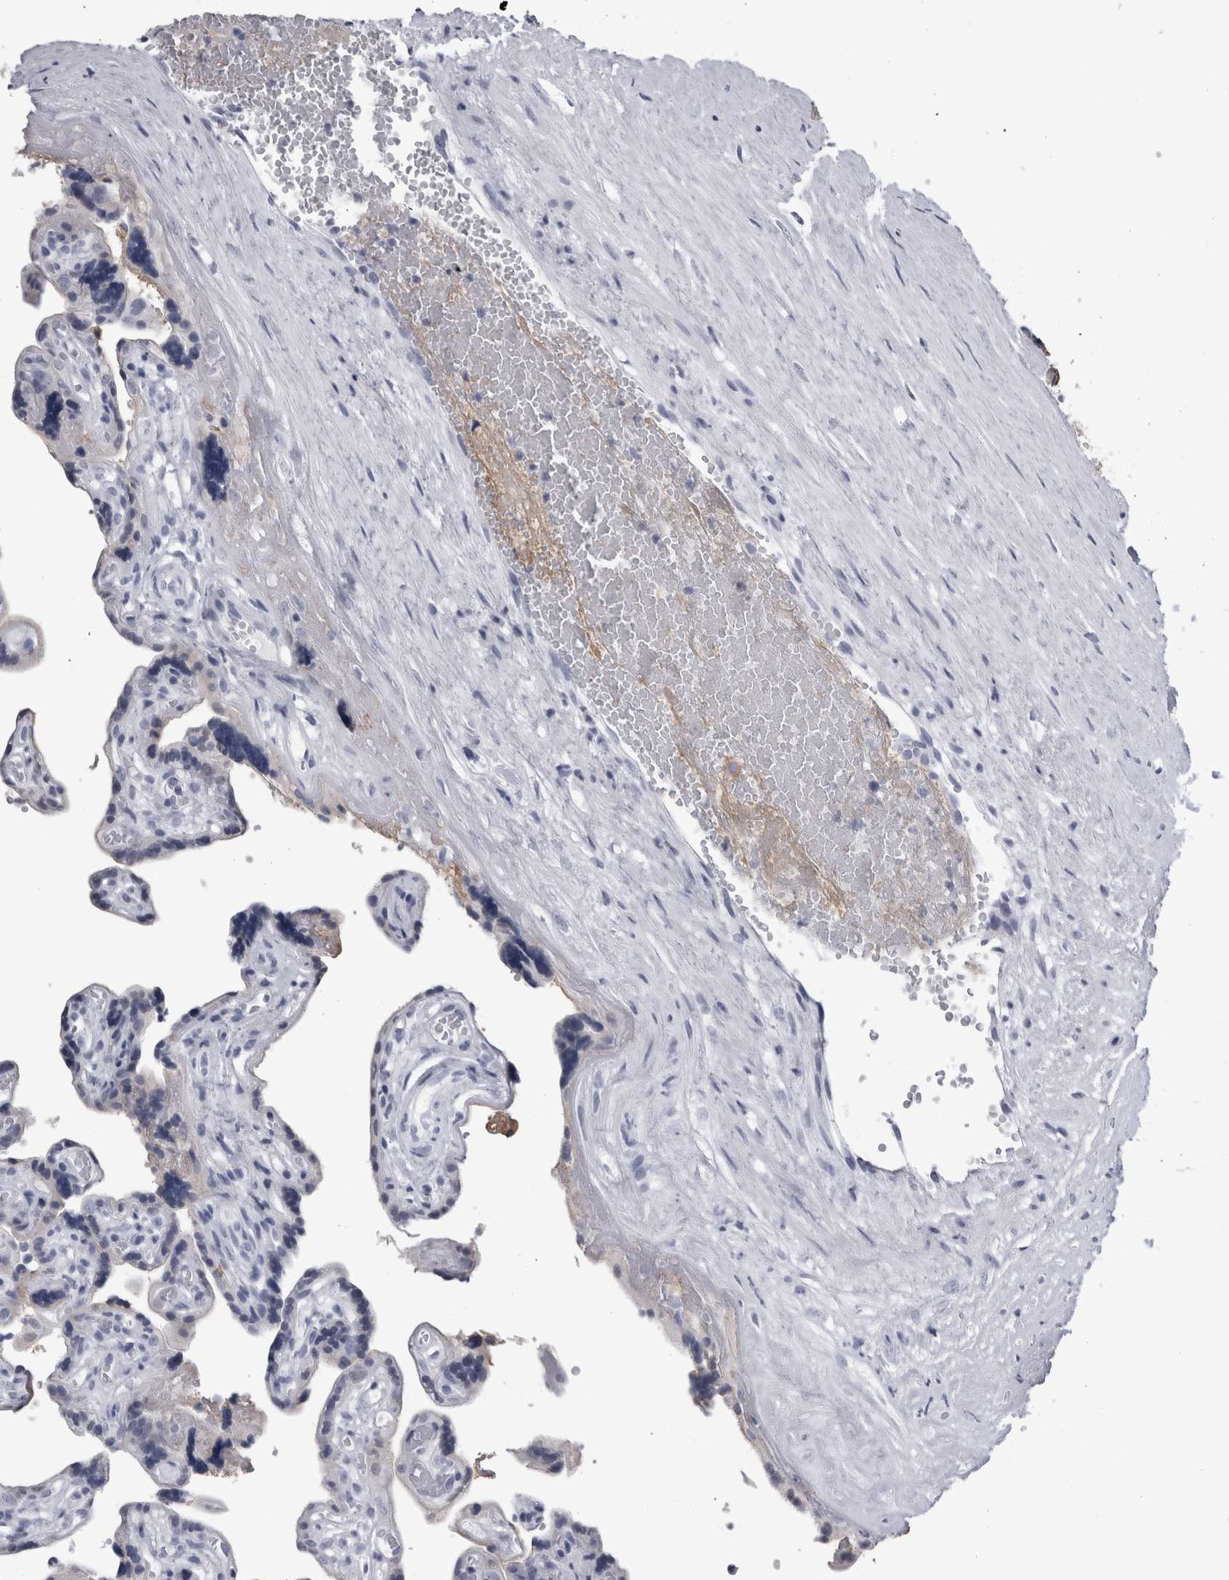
{"staining": {"intensity": "negative", "quantity": "none", "location": "none"}, "tissue": "placenta", "cell_type": "Trophoblastic cells", "image_type": "normal", "snomed": [{"axis": "morphology", "description": "Normal tissue, NOS"}, {"axis": "topography", "description": "Placenta"}], "caption": "DAB (3,3'-diaminobenzidine) immunohistochemical staining of normal placenta exhibits no significant expression in trophoblastic cells.", "gene": "ALDH8A1", "patient": {"sex": "female", "age": 30}}